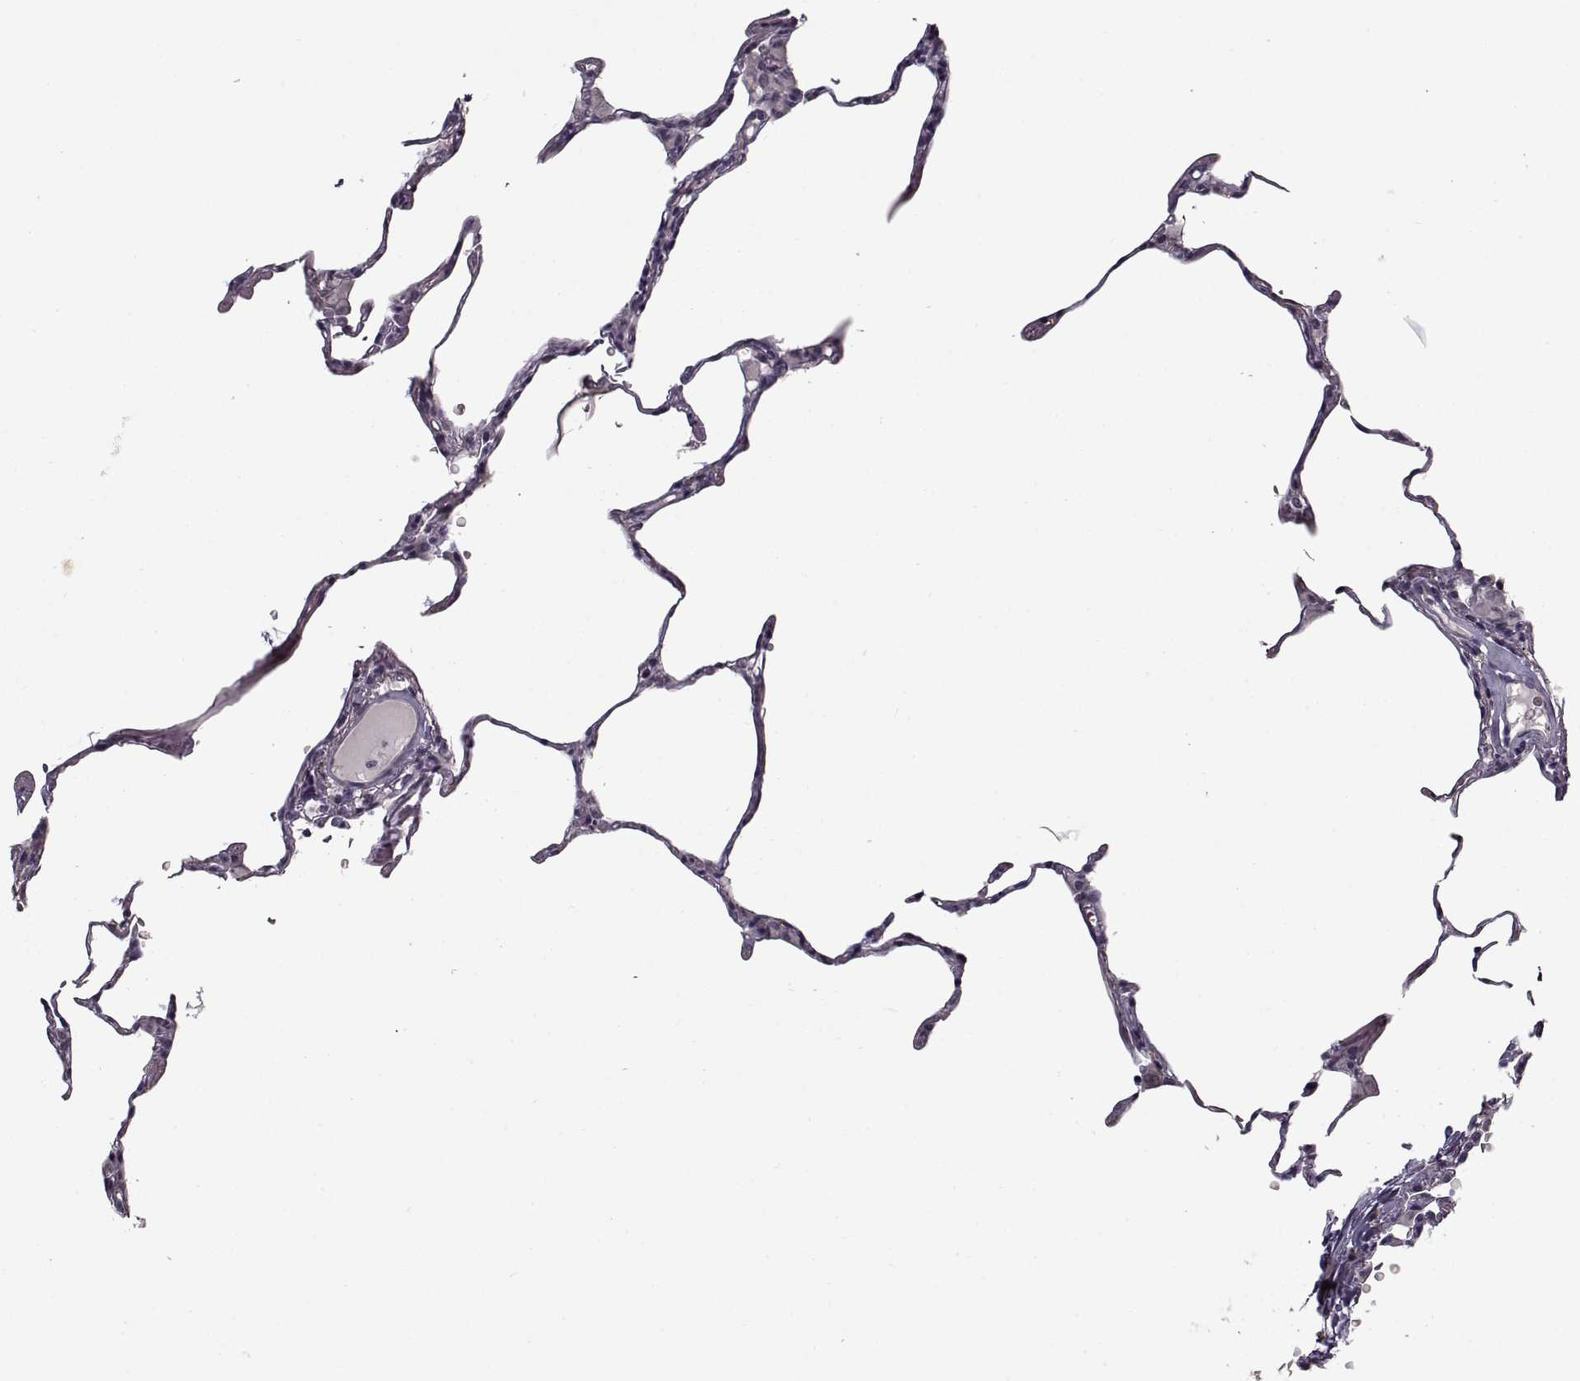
{"staining": {"intensity": "negative", "quantity": "none", "location": "none"}, "tissue": "lung", "cell_type": "Alveolar cells", "image_type": "normal", "snomed": [{"axis": "morphology", "description": "Normal tissue, NOS"}, {"axis": "topography", "description": "Lung"}], "caption": "The immunohistochemistry histopathology image has no significant positivity in alveolar cells of lung. (Immunohistochemistry (ihc), brightfield microscopy, high magnification).", "gene": "SNCA", "patient": {"sex": "female", "age": 57}}